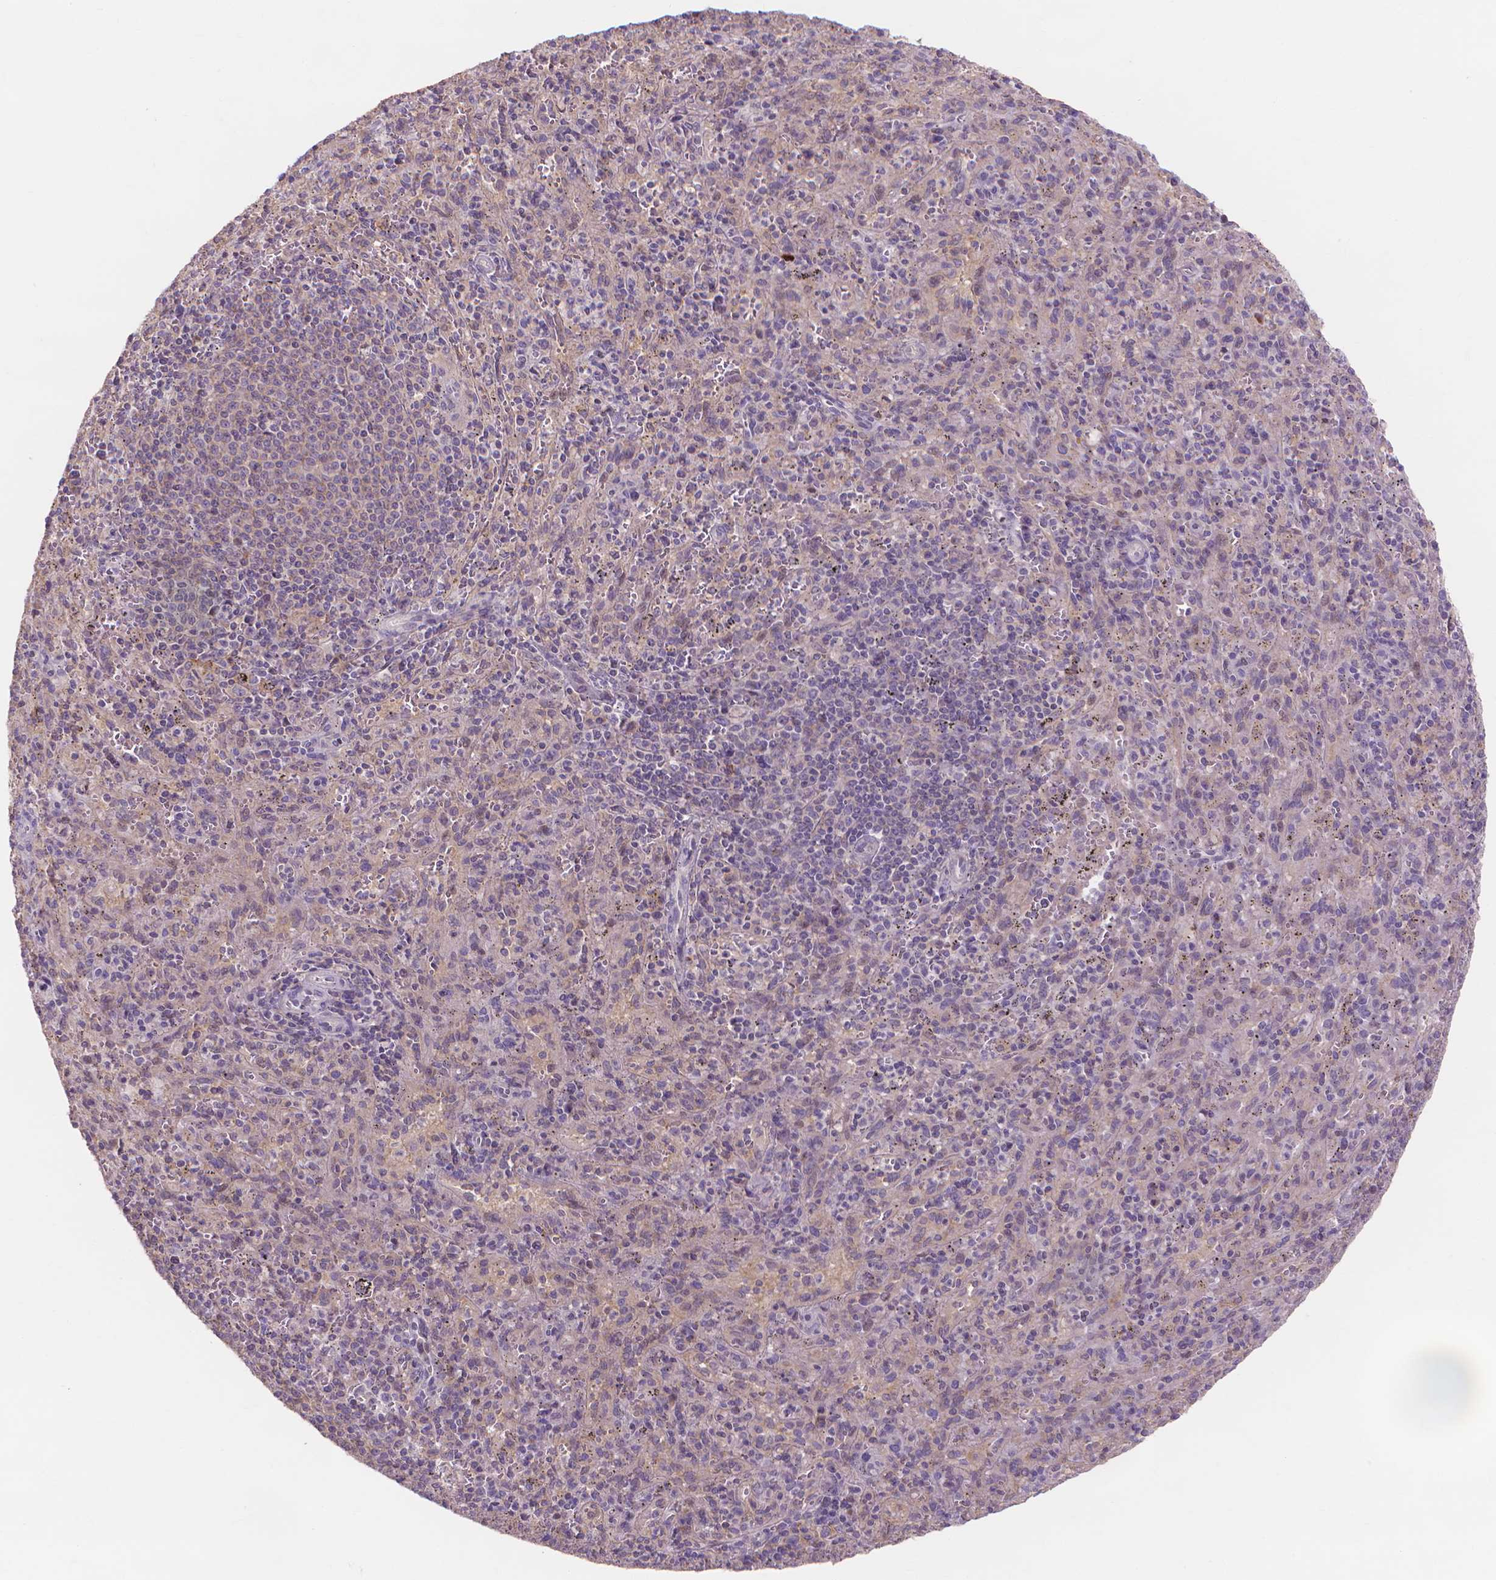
{"staining": {"intensity": "negative", "quantity": "none", "location": "none"}, "tissue": "spleen", "cell_type": "Cells in red pulp", "image_type": "normal", "snomed": [{"axis": "morphology", "description": "Normal tissue, NOS"}, {"axis": "topography", "description": "Spleen"}], "caption": "A high-resolution micrograph shows IHC staining of benign spleen, which shows no significant expression in cells in red pulp.", "gene": "PRDM13", "patient": {"sex": "male", "age": 57}}